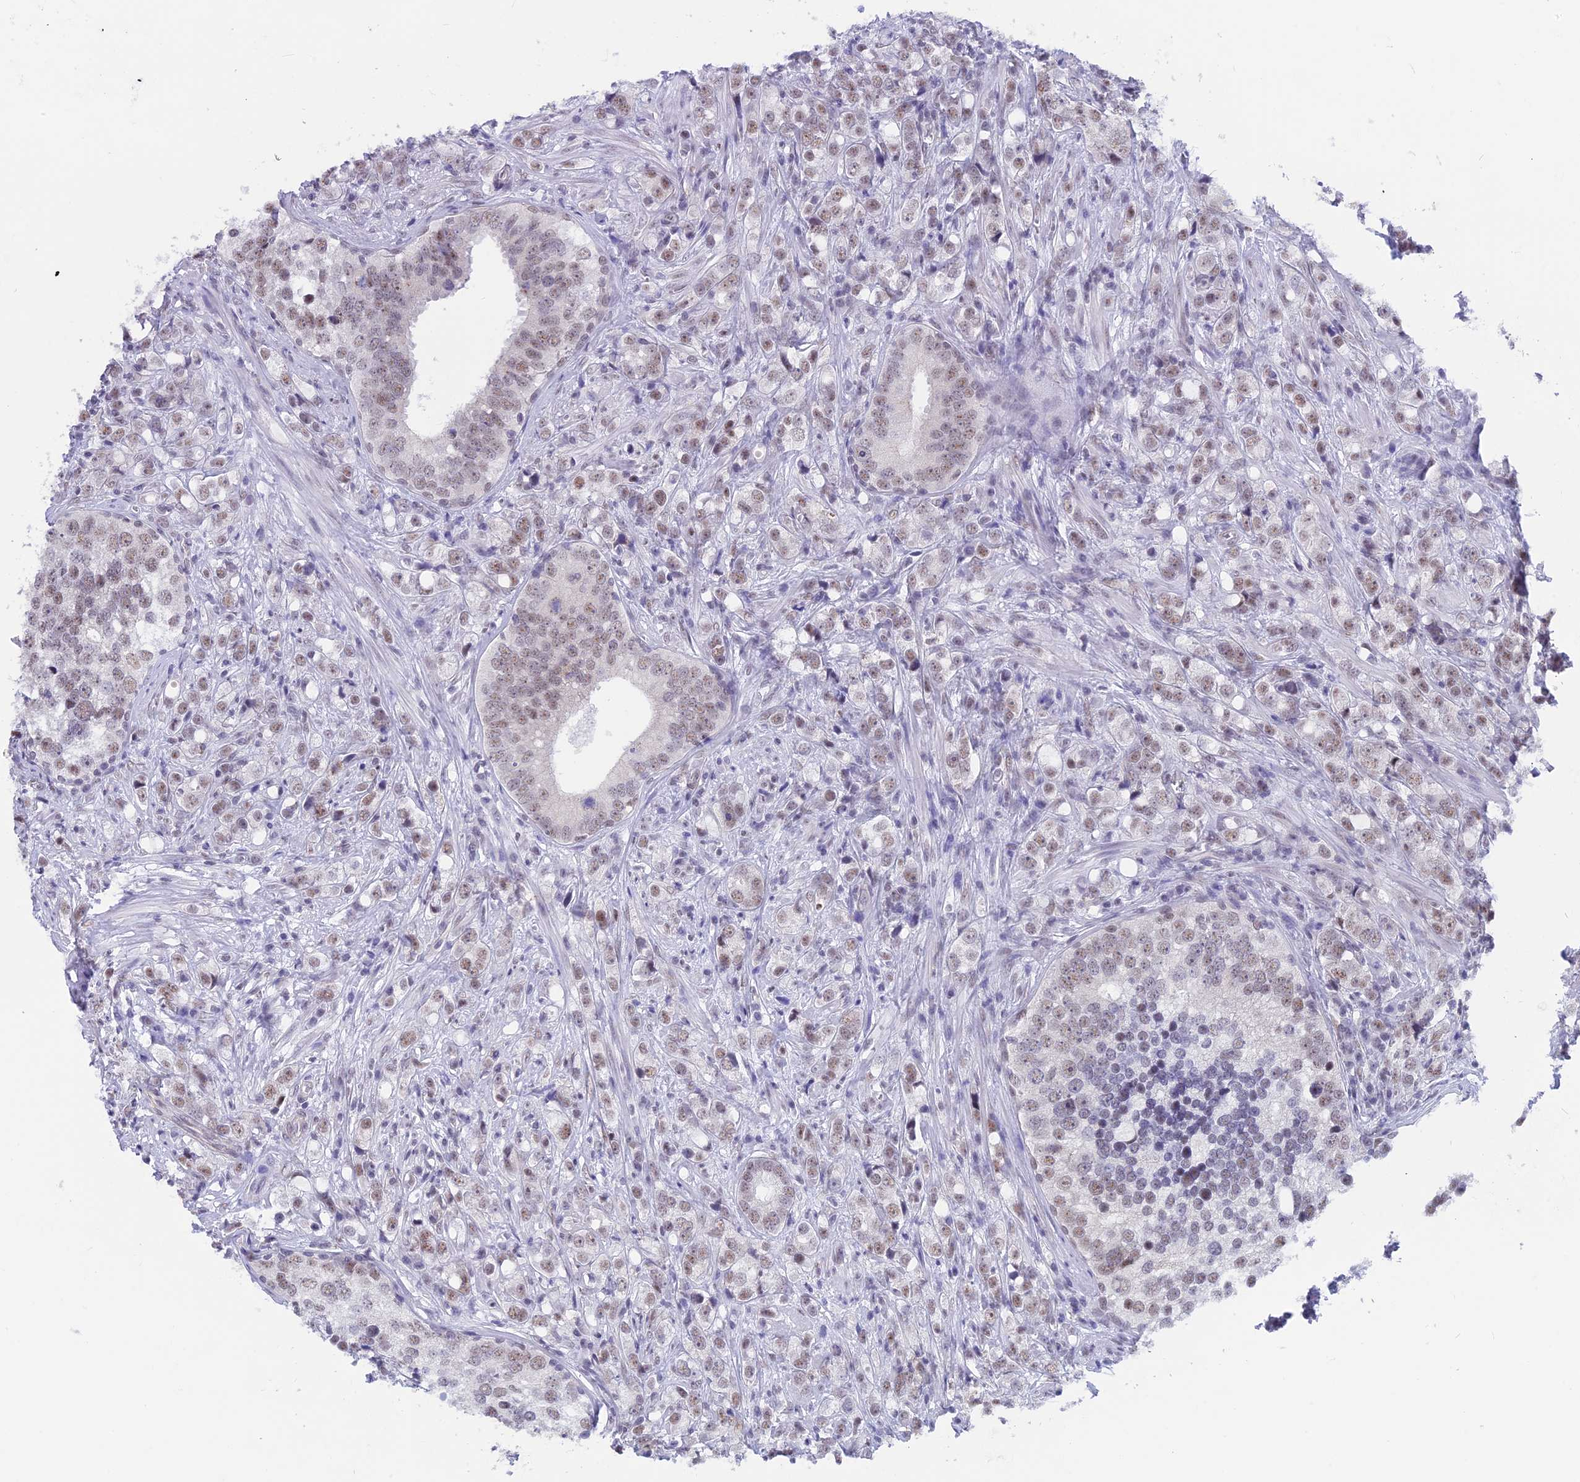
{"staining": {"intensity": "moderate", "quantity": "25%-75%", "location": "nuclear"}, "tissue": "prostate cancer", "cell_type": "Tumor cells", "image_type": "cancer", "snomed": [{"axis": "morphology", "description": "Adenocarcinoma, High grade"}, {"axis": "topography", "description": "Prostate"}], "caption": "Immunohistochemical staining of human prostate cancer (adenocarcinoma (high-grade)) exhibits medium levels of moderate nuclear protein expression in approximately 25%-75% of tumor cells.", "gene": "SRSF5", "patient": {"sex": "male", "age": 71}}